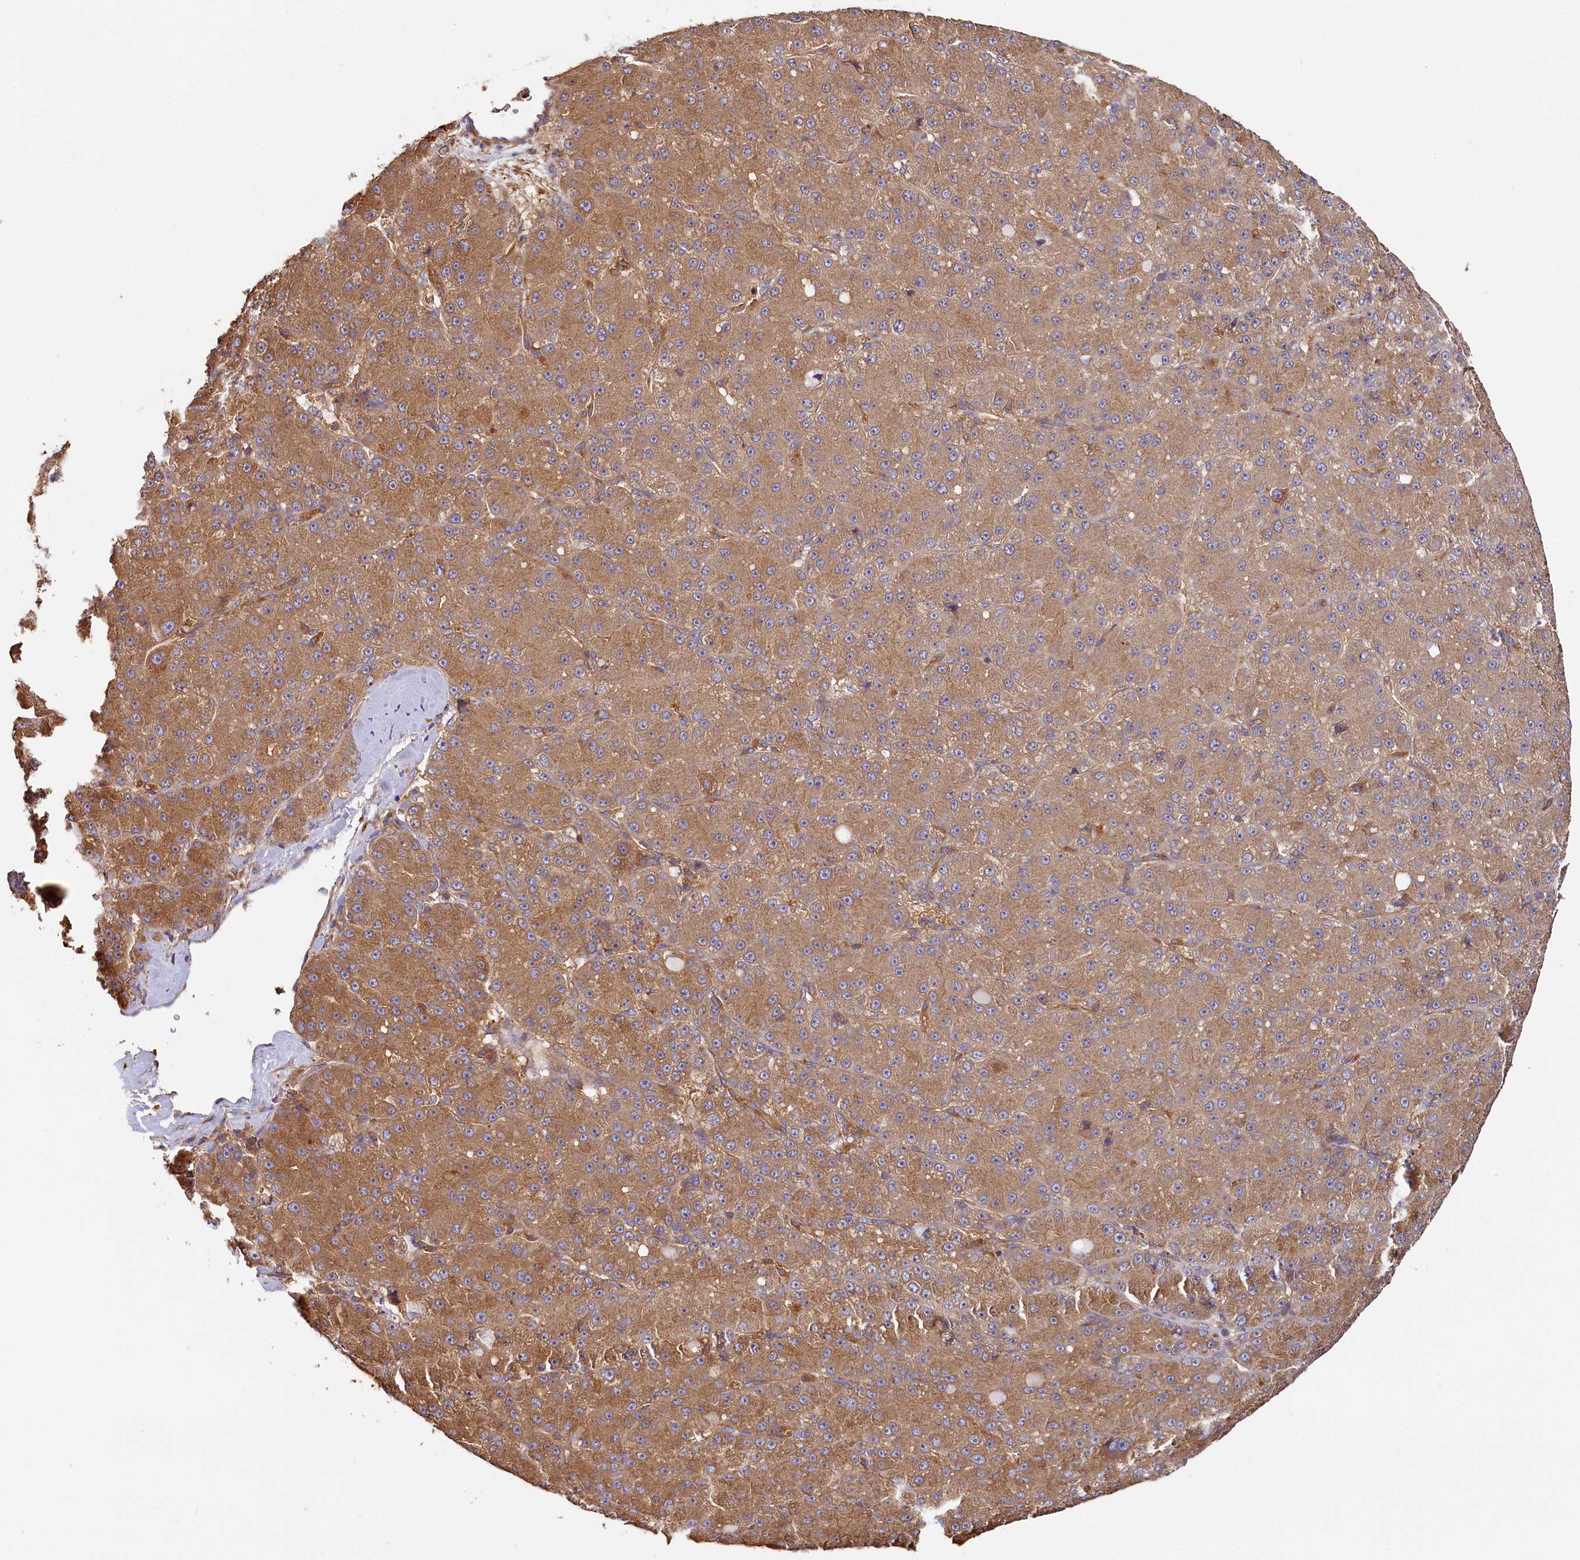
{"staining": {"intensity": "moderate", "quantity": ">75%", "location": "cytoplasmic/membranous"}, "tissue": "liver cancer", "cell_type": "Tumor cells", "image_type": "cancer", "snomed": [{"axis": "morphology", "description": "Carcinoma, Hepatocellular, NOS"}, {"axis": "topography", "description": "Liver"}], "caption": "Immunohistochemistry (IHC) histopathology image of liver cancer (hepatocellular carcinoma) stained for a protein (brown), which reveals medium levels of moderate cytoplasmic/membranous expression in about >75% of tumor cells.", "gene": "PPIP5K1", "patient": {"sex": "male", "age": 67}}